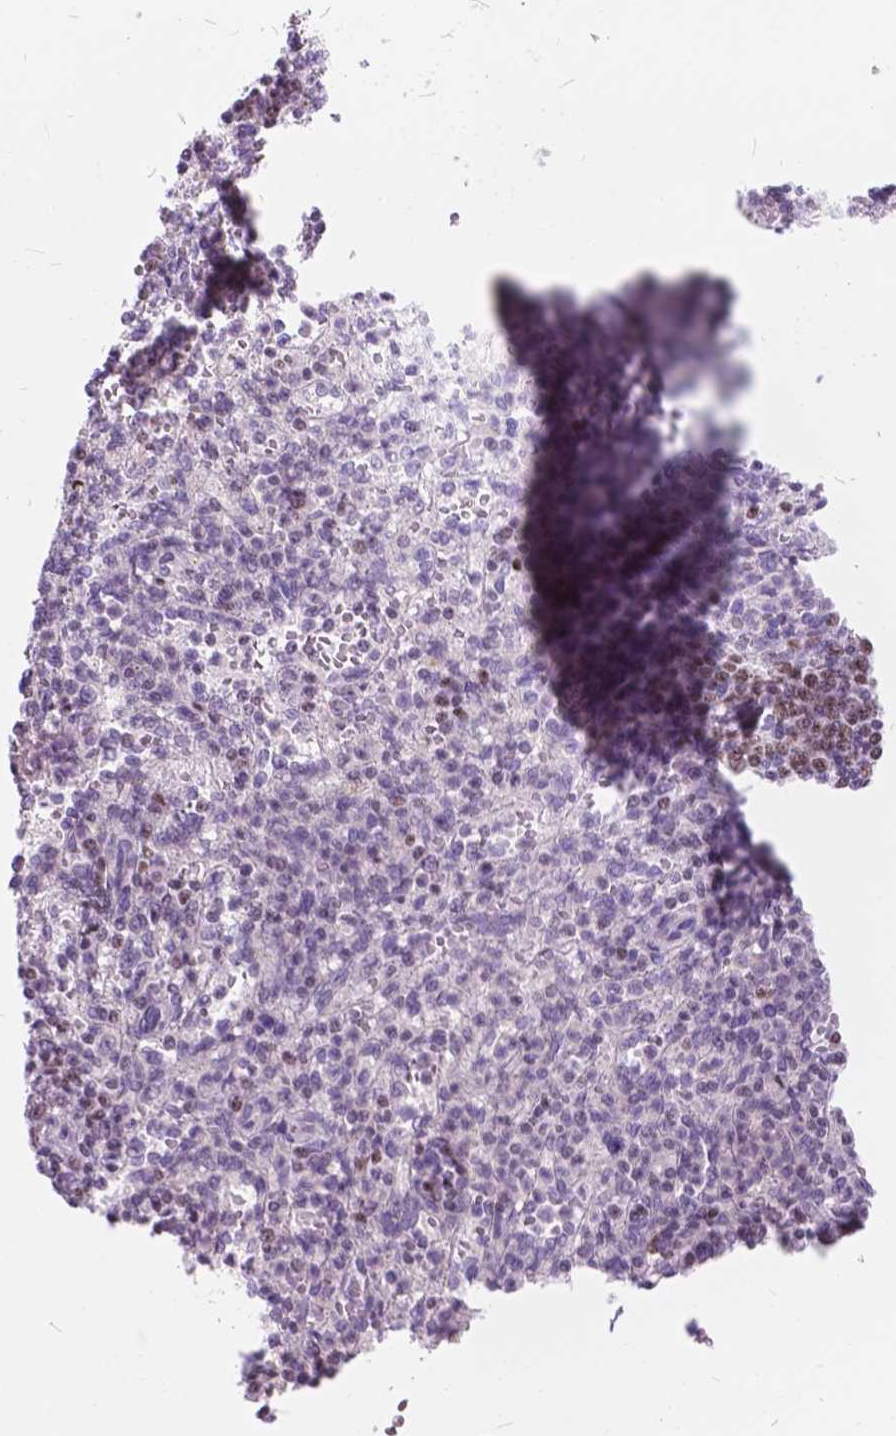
{"staining": {"intensity": "moderate", "quantity": "<25%", "location": "nuclear"}, "tissue": "spleen", "cell_type": "Cells in red pulp", "image_type": "normal", "snomed": [{"axis": "morphology", "description": "Normal tissue, NOS"}, {"axis": "topography", "description": "Spleen"}], "caption": "Moderate nuclear protein positivity is present in approximately <25% of cells in red pulp in spleen.", "gene": "SP140", "patient": {"sex": "female", "age": 74}}